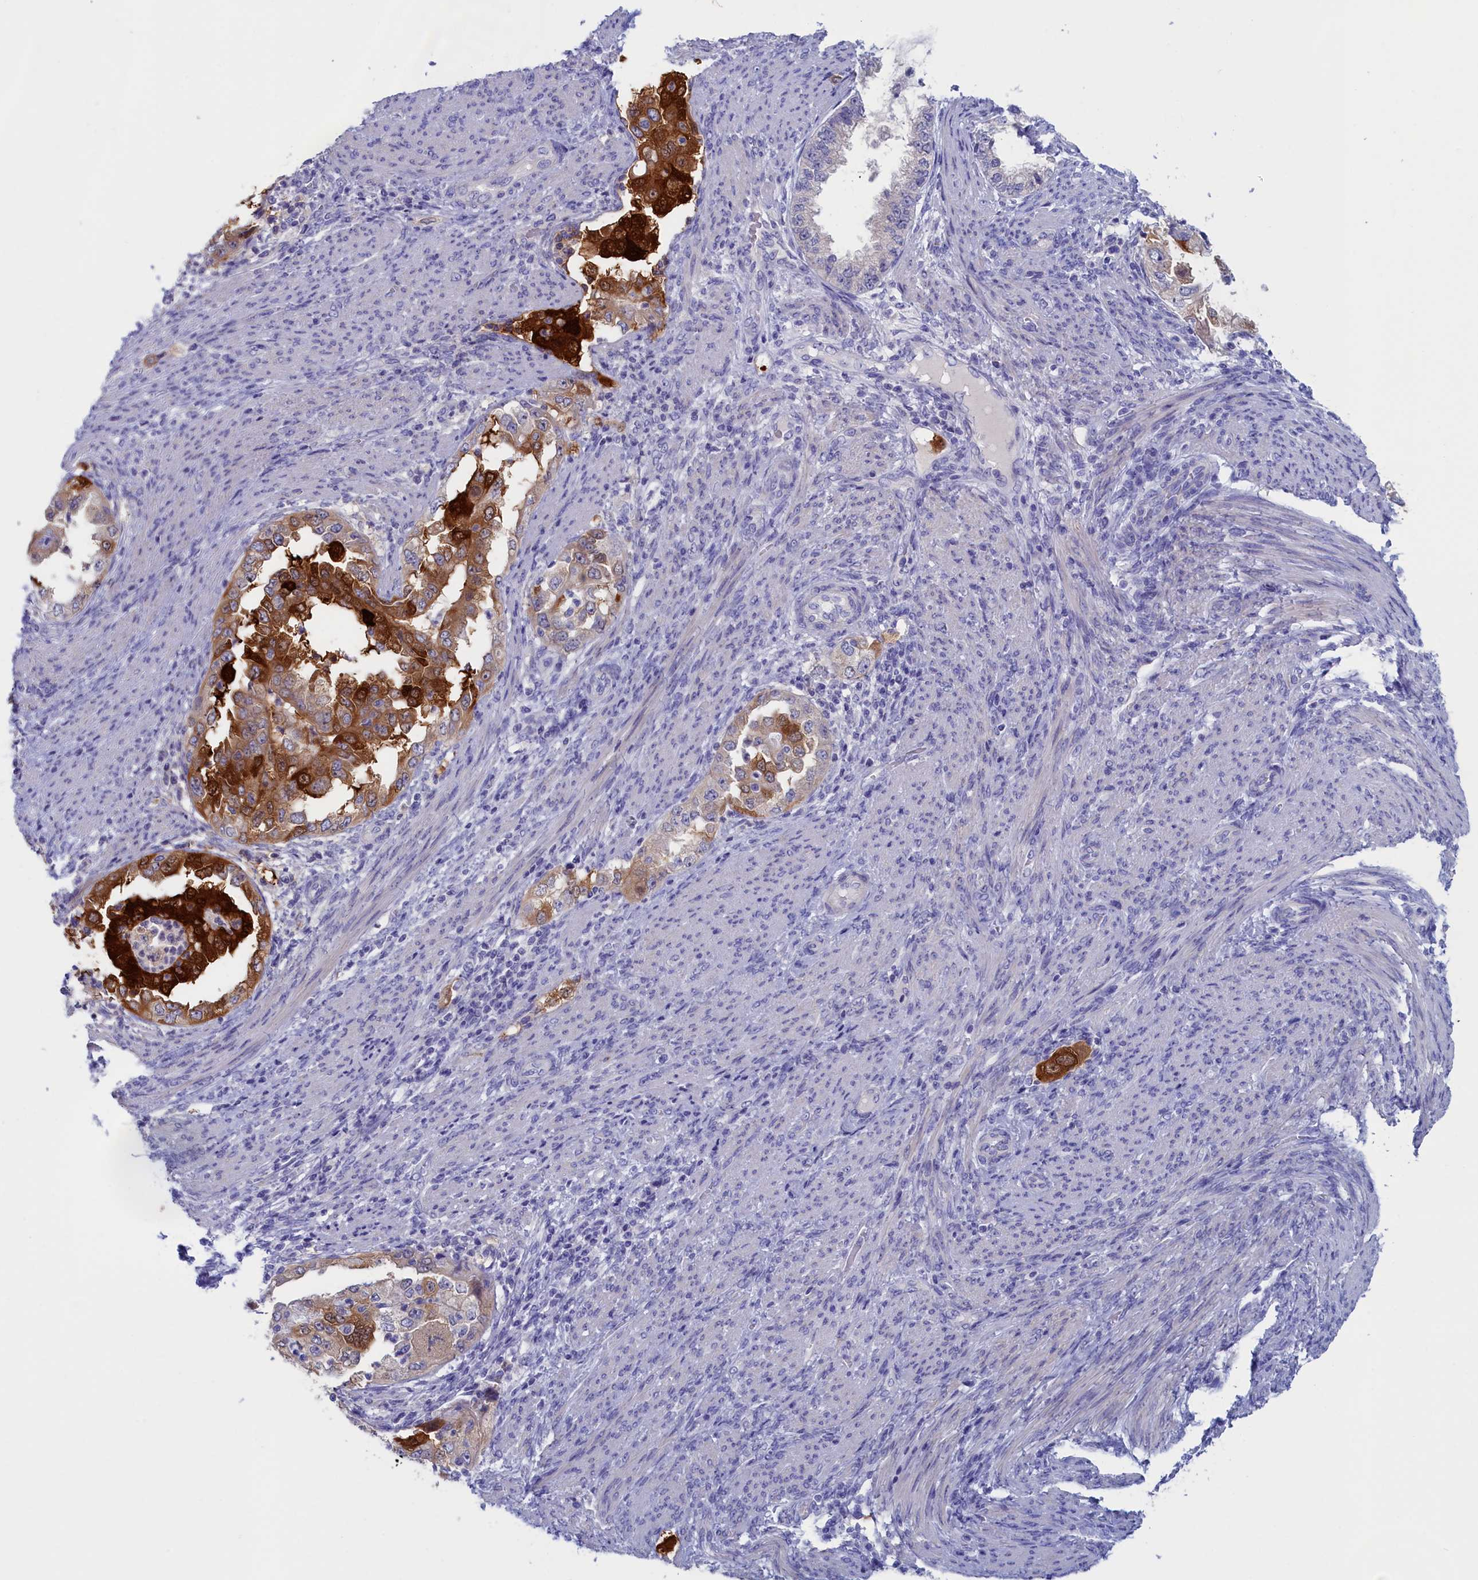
{"staining": {"intensity": "strong", "quantity": "25%-75%", "location": "cytoplasmic/membranous"}, "tissue": "endometrial cancer", "cell_type": "Tumor cells", "image_type": "cancer", "snomed": [{"axis": "morphology", "description": "Adenocarcinoma, NOS"}, {"axis": "topography", "description": "Endometrium"}], "caption": "Immunohistochemical staining of endometrial adenocarcinoma exhibits strong cytoplasmic/membranous protein expression in approximately 25%-75% of tumor cells.", "gene": "ANKRD2", "patient": {"sex": "female", "age": 85}}